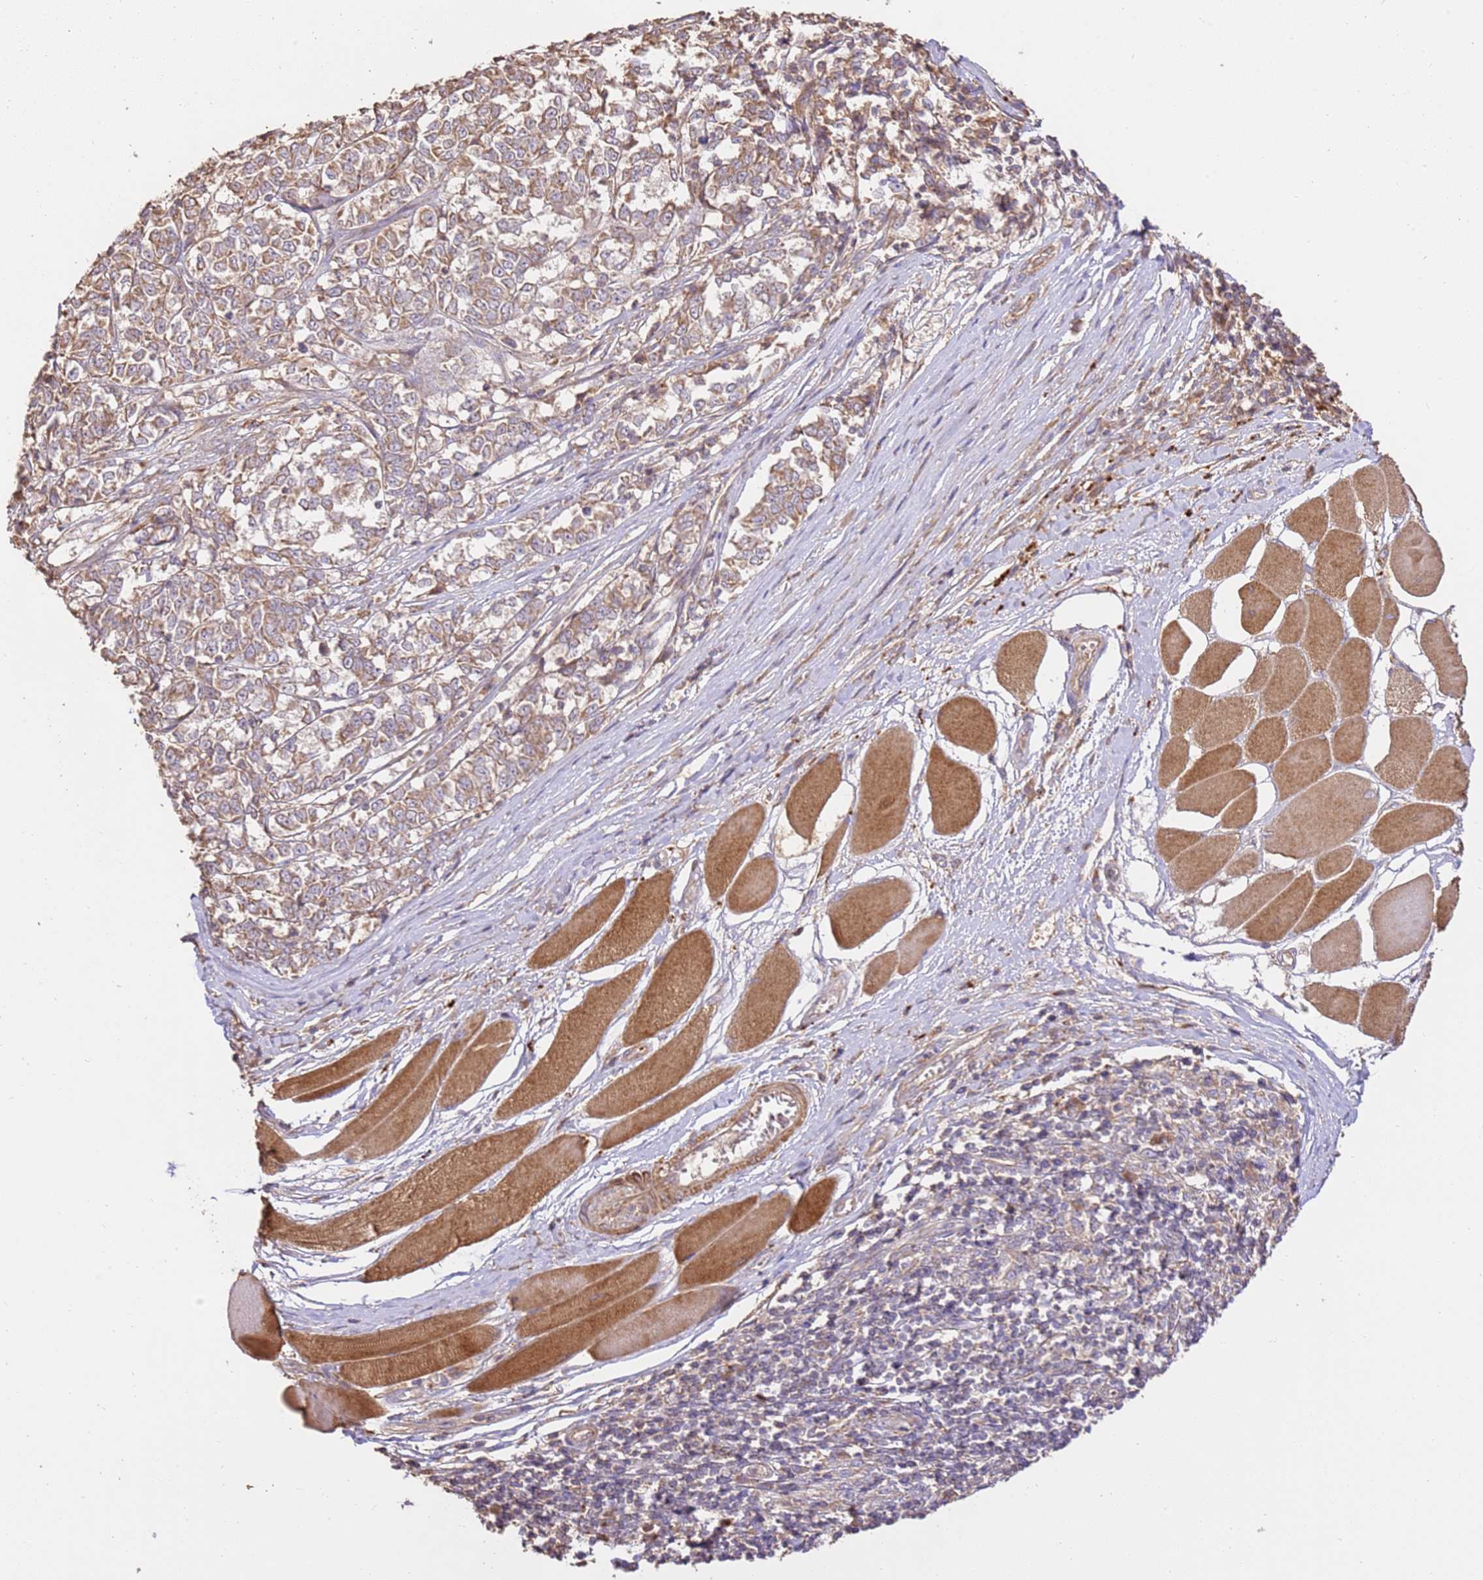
{"staining": {"intensity": "weak", "quantity": ">75%", "location": "cytoplasmic/membranous"}, "tissue": "melanoma", "cell_type": "Tumor cells", "image_type": "cancer", "snomed": [{"axis": "morphology", "description": "Malignant melanoma, NOS"}, {"axis": "topography", "description": "Skin"}], "caption": "Protein analysis of melanoma tissue exhibits weak cytoplasmic/membranous staining in about >75% of tumor cells.", "gene": "CEP55", "patient": {"sex": "female", "age": 72}}